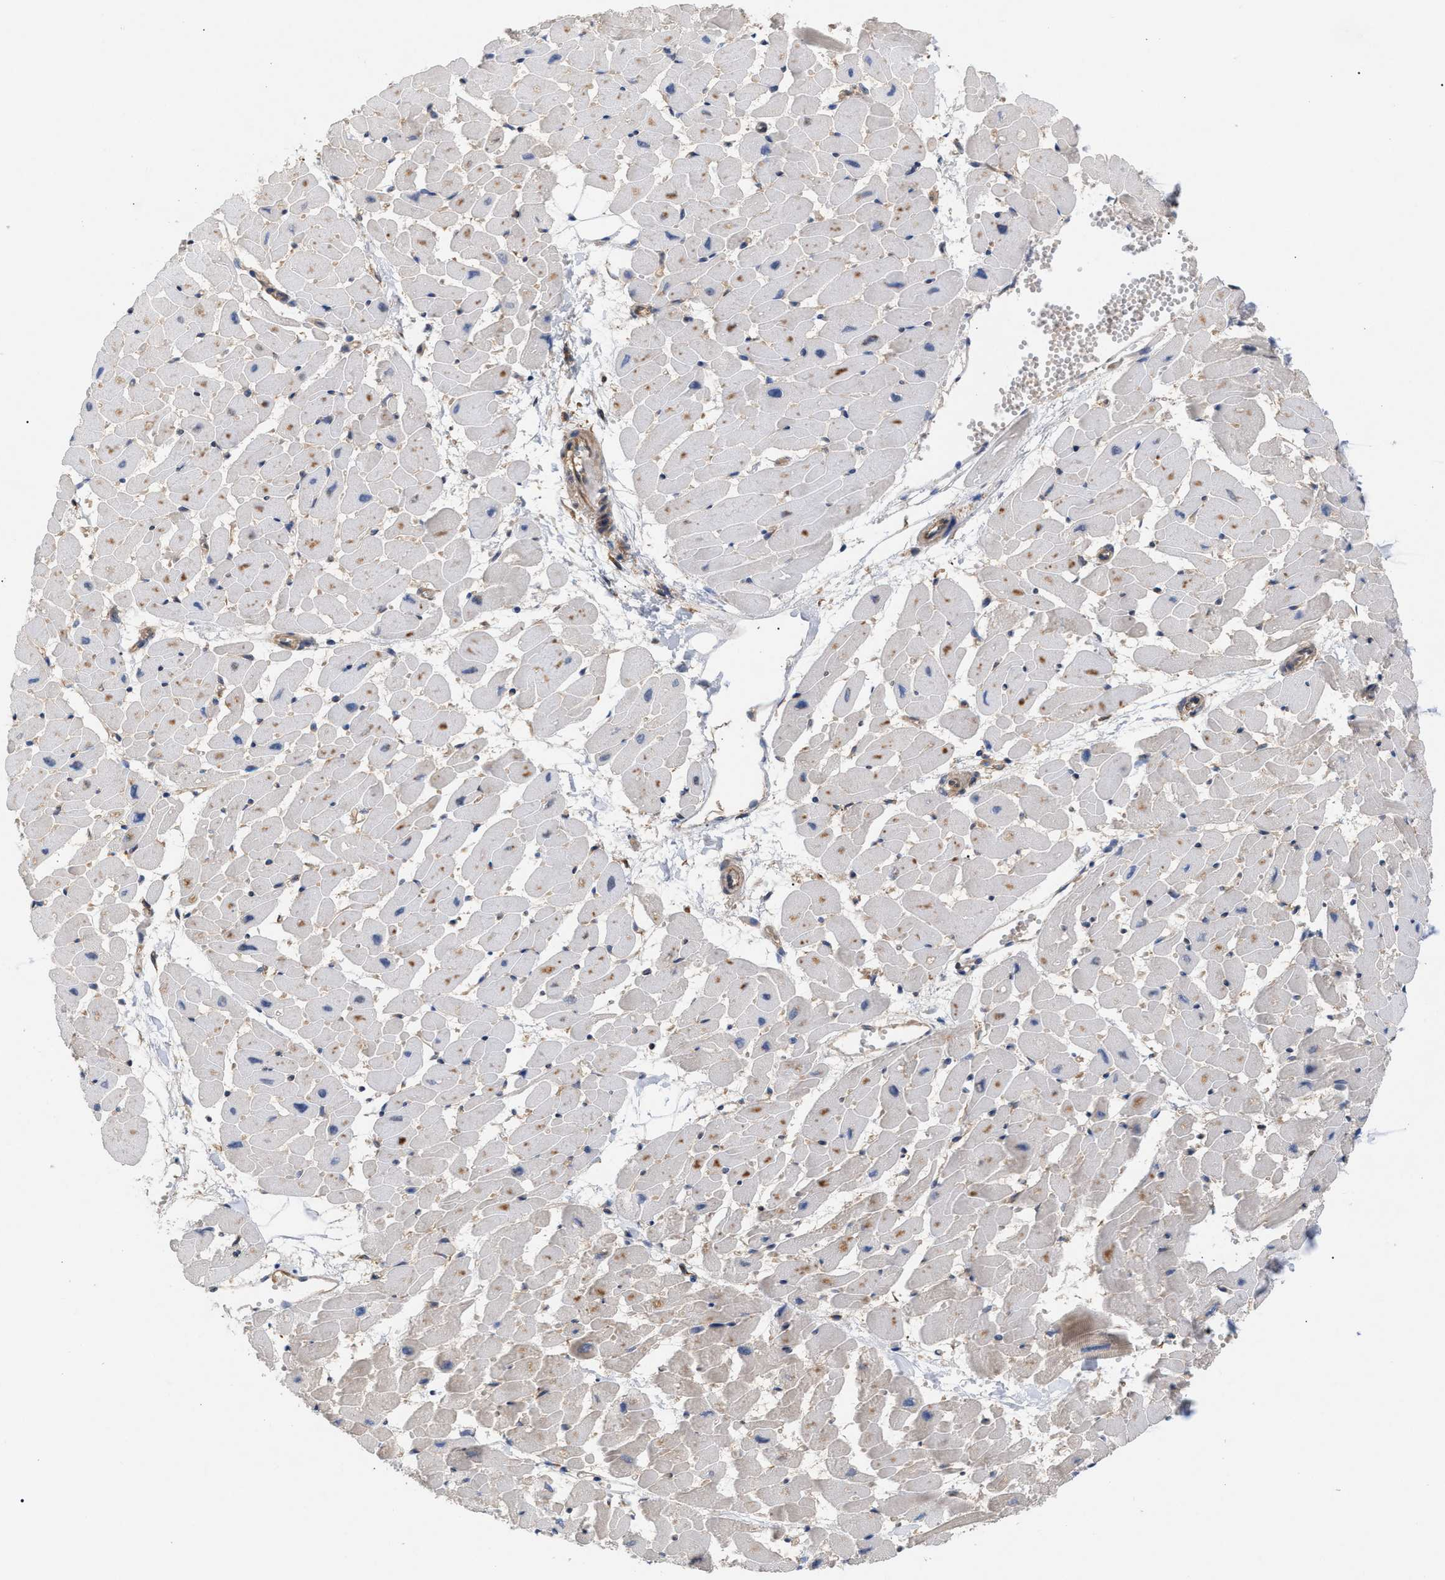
{"staining": {"intensity": "moderate", "quantity": "25%-75%", "location": "cytoplasmic/membranous"}, "tissue": "heart muscle", "cell_type": "Cardiomyocytes", "image_type": "normal", "snomed": [{"axis": "morphology", "description": "Normal tissue, NOS"}, {"axis": "topography", "description": "Heart"}], "caption": "Approximately 25%-75% of cardiomyocytes in normal heart muscle display moderate cytoplasmic/membranous protein staining as visualized by brown immunohistochemical staining.", "gene": "GLOD4", "patient": {"sex": "female", "age": 19}}